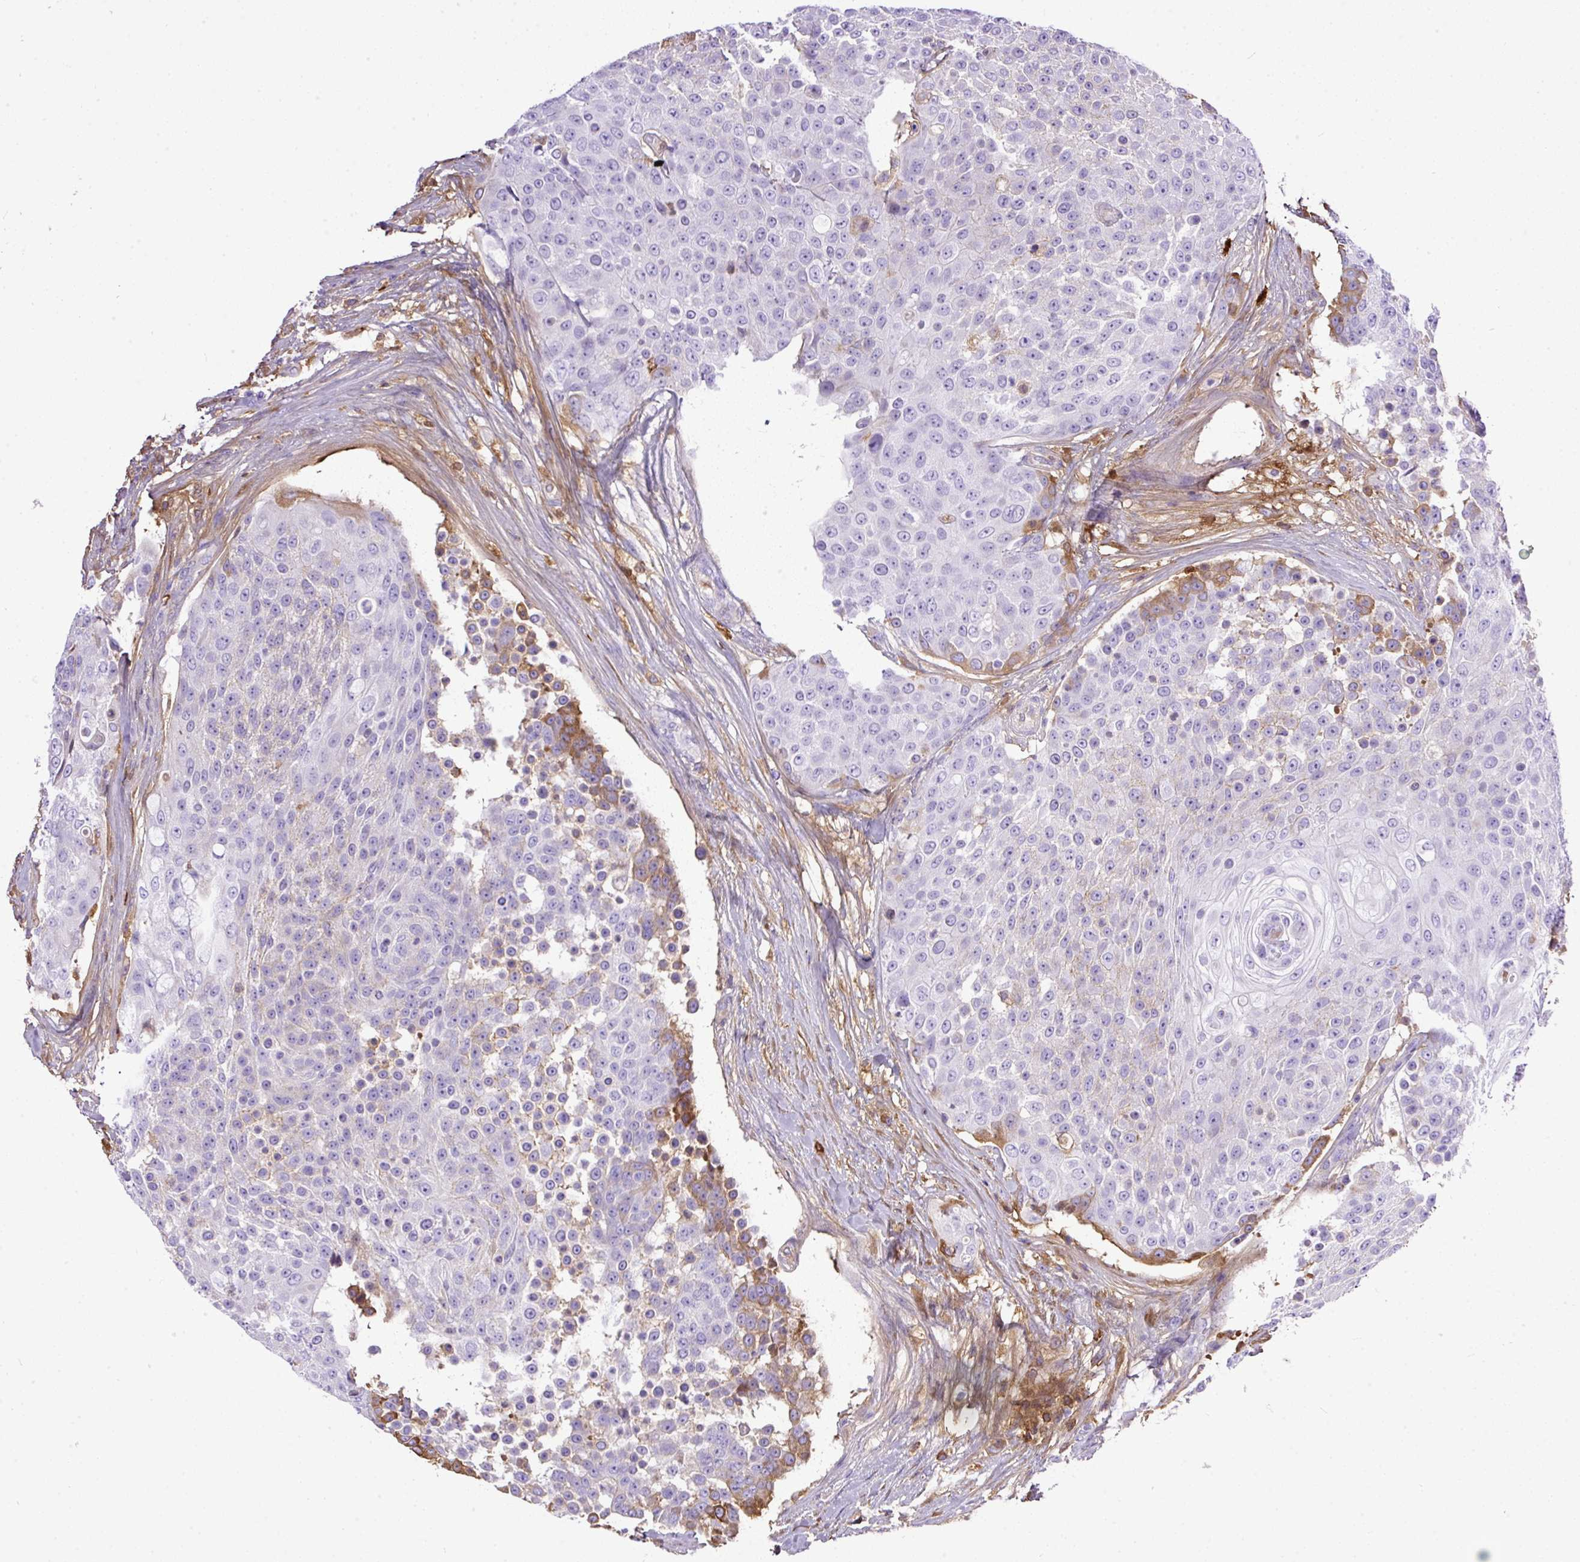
{"staining": {"intensity": "moderate", "quantity": "<25%", "location": "cytoplasmic/membranous"}, "tissue": "urothelial cancer", "cell_type": "Tumor cells", "image_type": "cancer", "snomed": [{"axis": "morphology", "description": "Urothelial carcinoma, High grade"}, {"axis": "topography", "description": "Urinary bladder"}], "caption": "Immunohistochemistry (IHC) of human urothelial cancer exhibits low levels of moderate cytoplasmic/membranous staining in about <25% of tumor cells. Using DAB (brown) and hematoxylin (blue) stains, captured at high magnification using brightfield microscopy.", "gene": "CLEC3B", "patient": {"sex": "female", "age": 63}}